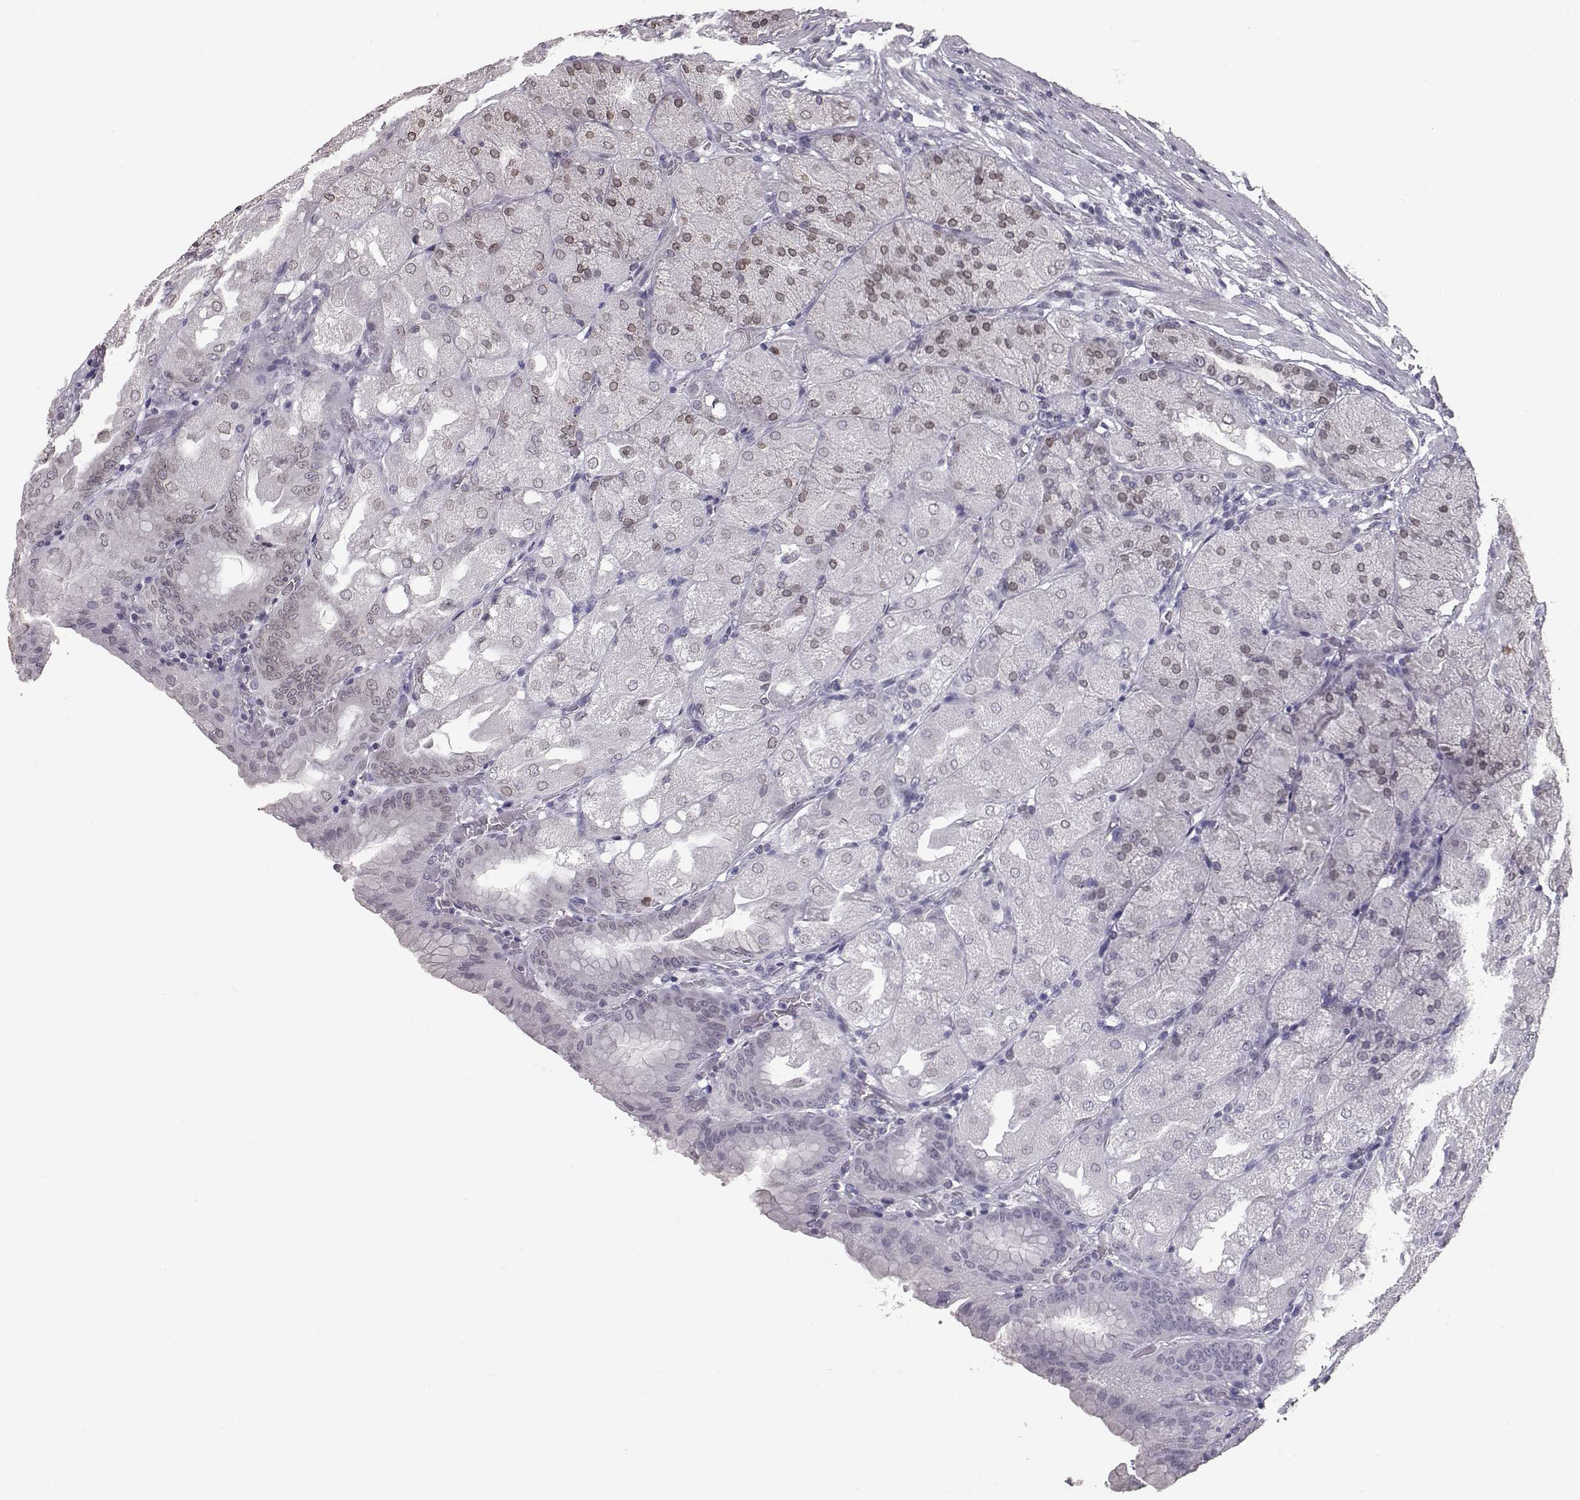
{"staining": {"intensity": "weak", "quantity": "25%-75%", "location": "cytoplasmic/membranous,nuclear"}, "tissue": "stomach", "cell_type": "Glandular cells", "image_type": "normal", "snomed": [{"axis": "morphology", "description": "Normal tissue, NOS"}, {"axis": "topography", "description": "Stomach, upper"}, {"axis": "topography", "description": "Stomach"}, {"axis": "topography", "description": "Stomach, lower"}], "caption": "Glandular cells display low levels of weak cytoplasmic/membranous,nuclear staining in approximately 25%-75% of cells in normal human stomach. (Stains: DAB in brown, nuclei in blue, Microscopy: brightfield microscopy at high magnification).", "gene": "NUP37", "patient": {"sex": "male", "age": 62}}